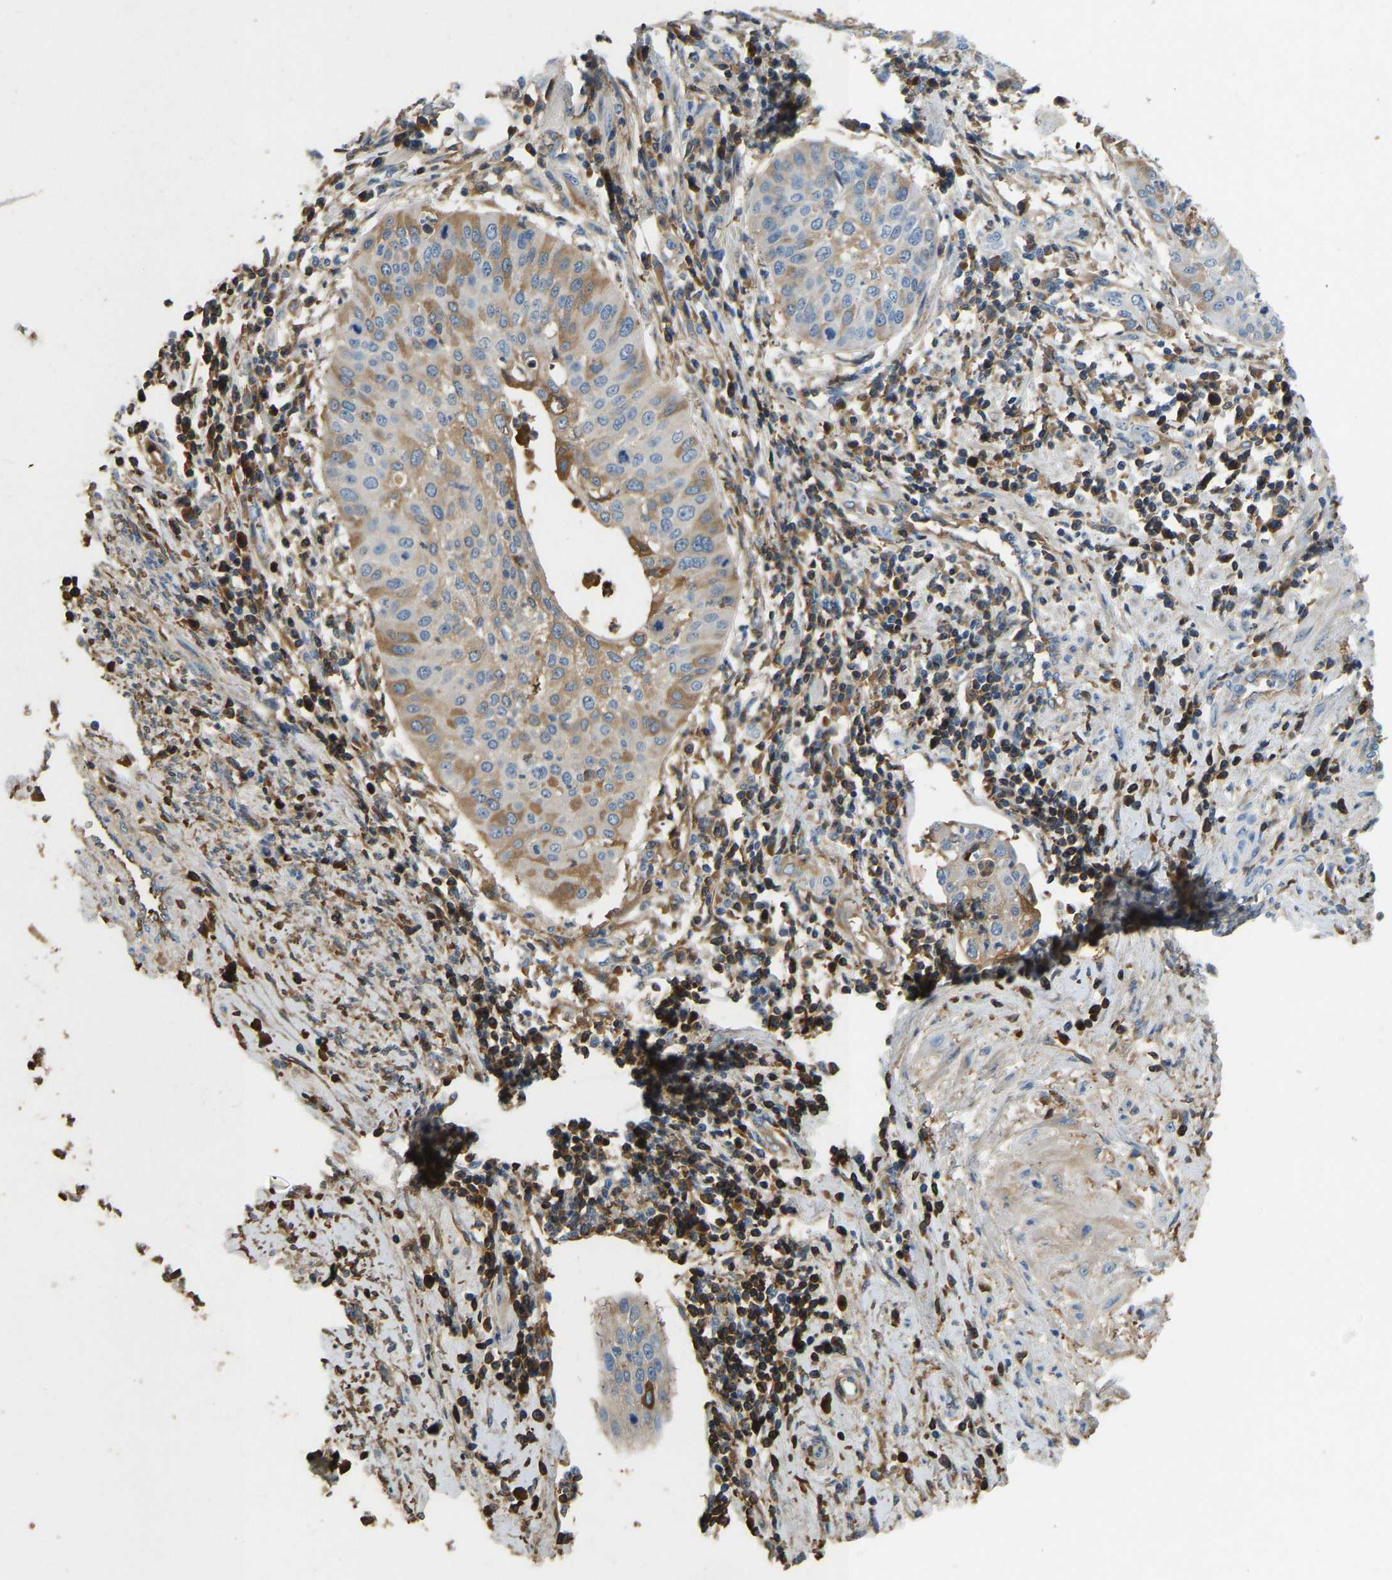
{"staining": {"intensity": "moderate", "quantity": "<25%", "location": "cytoplasmic/membranous"}, "tissue": "cervical cancer", "cell_type": "Tumor cells", "image_type": "cancer", "snomed": [{"axis": "morphology", "description": "Normal tissue, NOS"}, {"axis": "morphology", "description": "Squamous cell carcinoma, NOS"}, {"axis": "topography", "description": "Cervix"}], "caption": "Immunohistochemistry histopathology image of neoplastic tissue: squamous cell carcinoma (cervical) stained using immunohistochemistry exhibits low levels of moderate protein expression localized specifically in the cytoplasmic/membranous of tumor cells, appearing as a cytoplasmic/membranous brown color.", "gene": "STC1", "patient": {"sex": "female", "age": 39}}